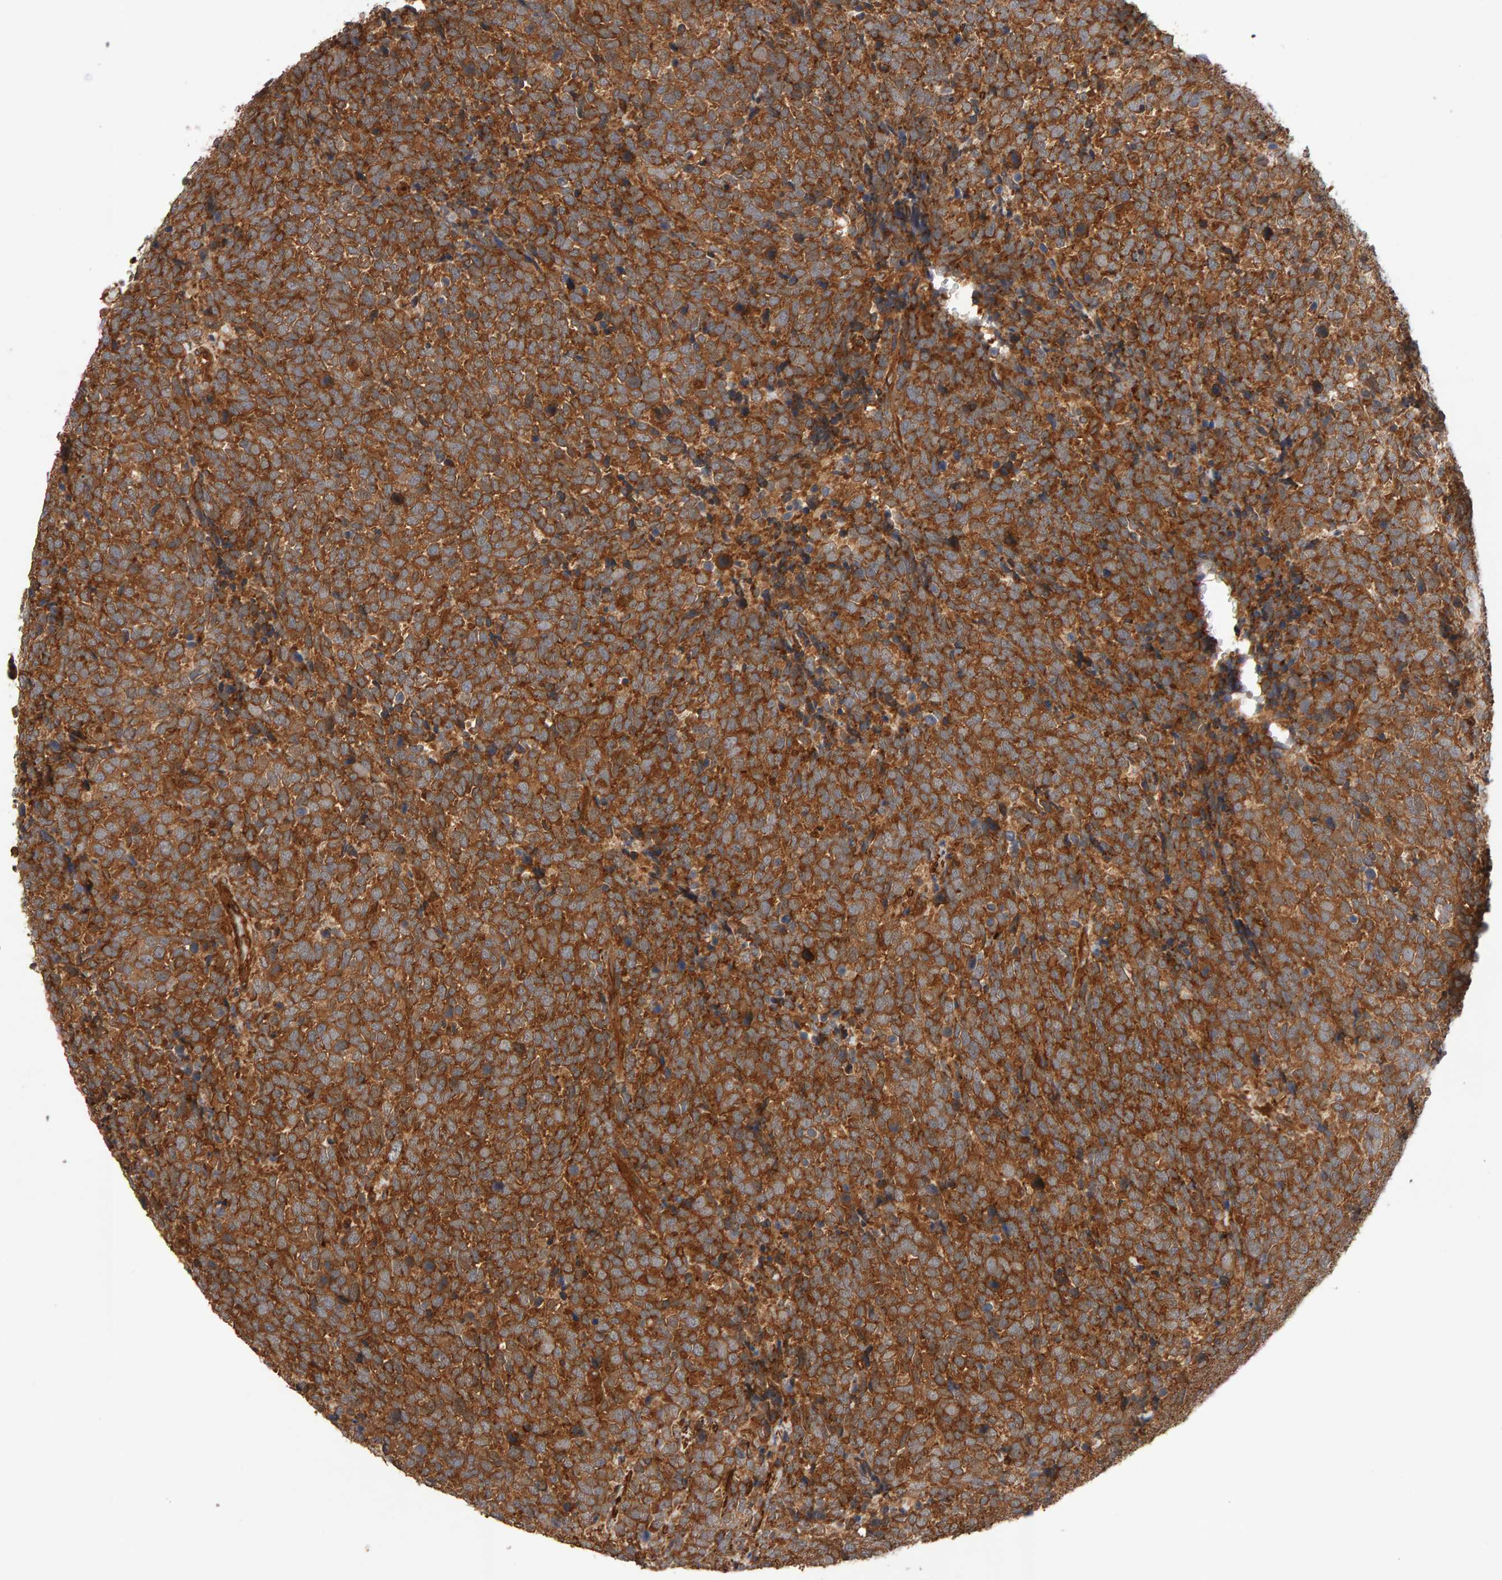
{"staining": {"intensity": "moderate", "quantity": ">75%", "location": "cytoplasmic/membranous"}, "tissue": "urothelial cancer", "cell_type": "Tumor cells", "image_type": "cancer", "snomed": [{"axis": "morphology", "description": "Urothelial carcinoma, High grade"}, {"axis": "topography", "description": "Urinary bladder"}], "caption": "DAB immunohistochemical staining of urothelial carcinoma (high-grade) displays moderate cytoplasmic/membranous protein positivity in about >75% of tumor cells. The staining was performed using DAB to visualize the protein expression in brown, while the nuclei were stained in blue with hematoxylin (Magnification: 20x).", "gene": "SYNRG", "patient": {"sex": "female", "age": 82}}